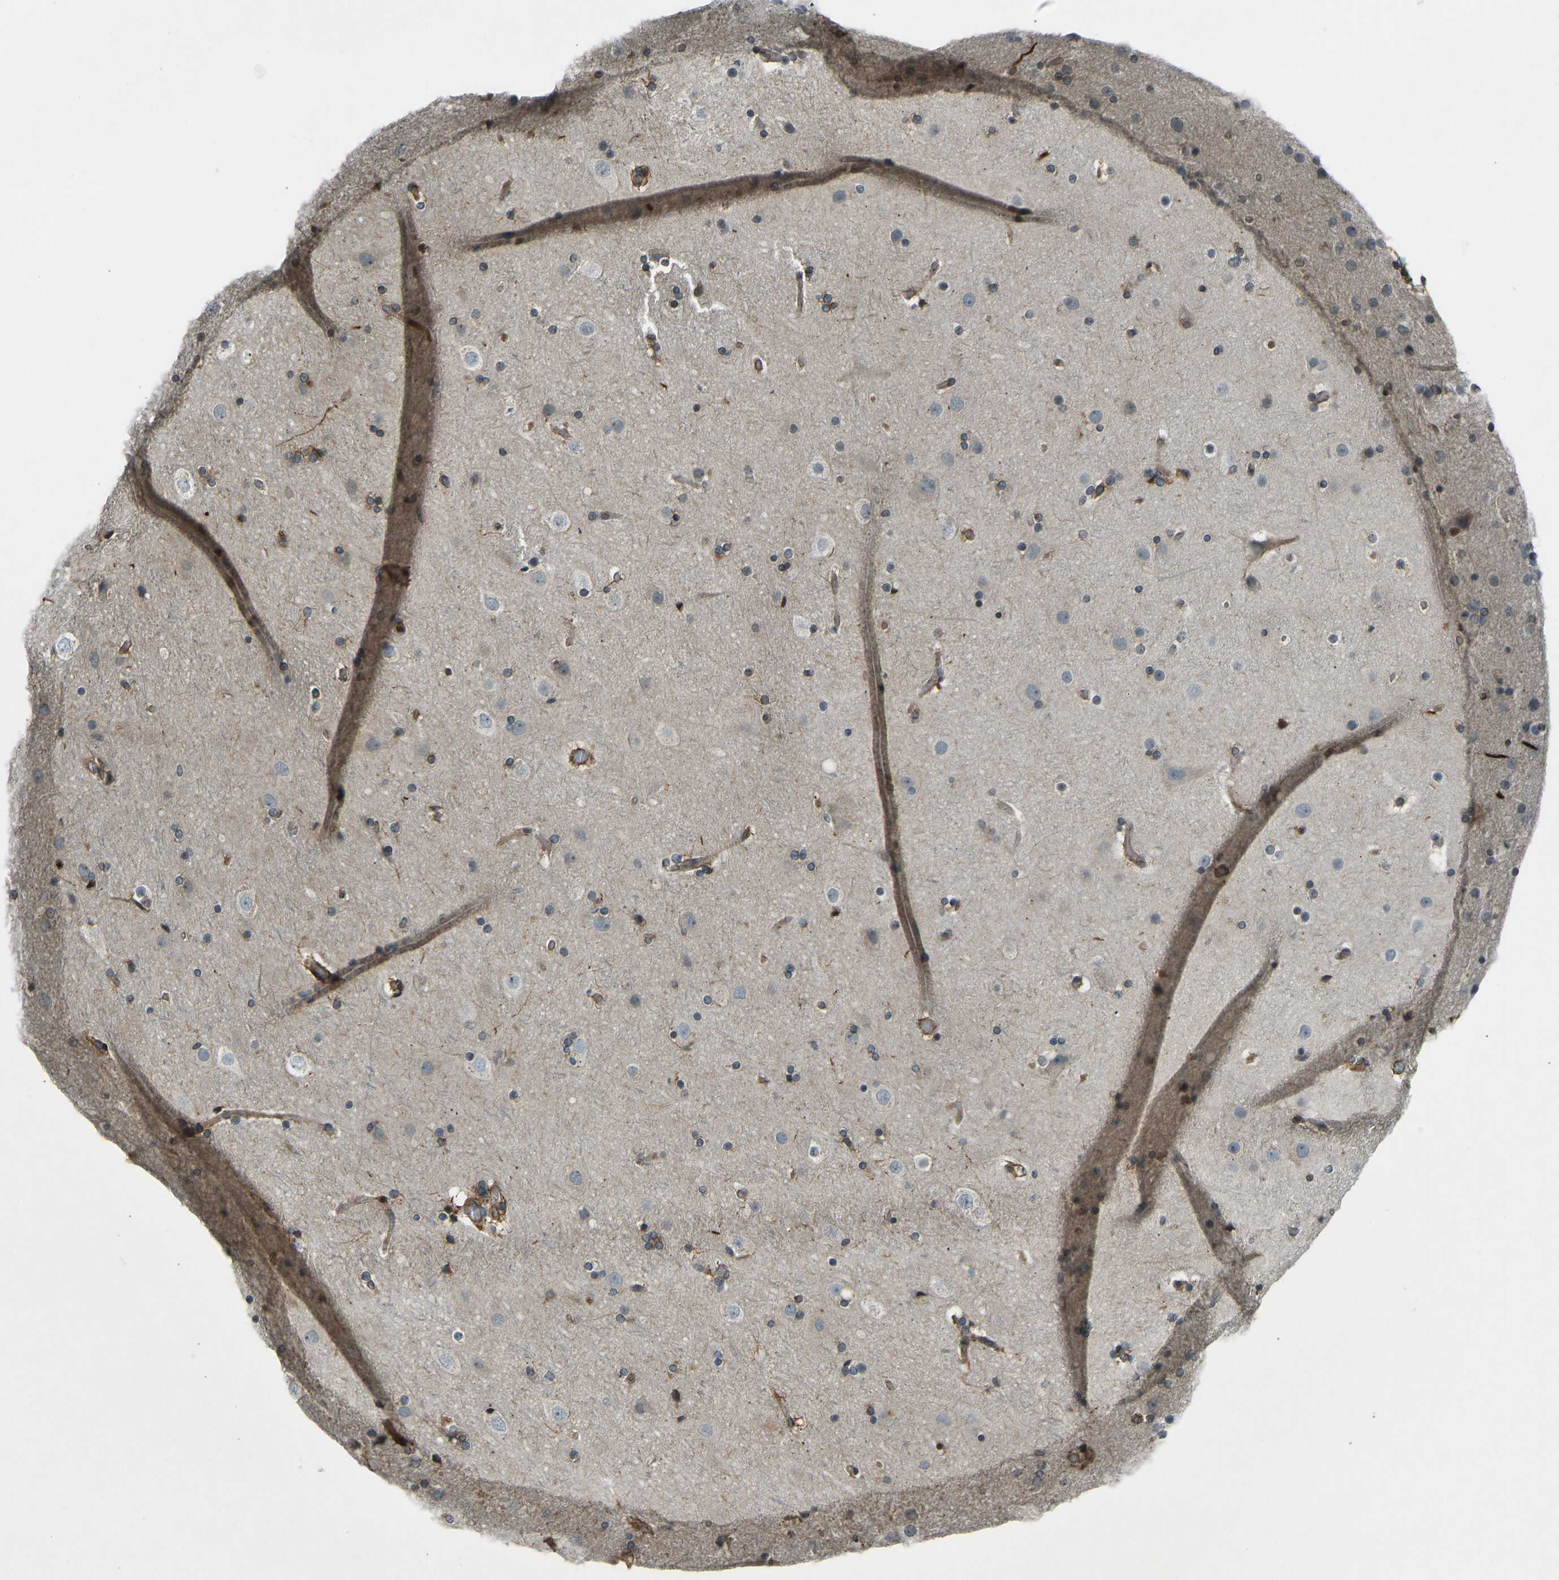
{"staining": {"intensity": "moderate", "quantity": ">75%", "location": "nuclear"}, "tissue": "cerebral cortex", "cell_type": "Endothelial cells", "image_type": "normal", "snomed": [{"axis": "morphology", "description": "Normal tissue, NOS"}, {"axis": "topography", "description": "Cerebral cortex"}], "caption": "The photomicrograph demonstrates staining of unremarkable cerebral cortex, revealing moderate nuclear protein positivity (brown color) within endothelial cells.", "gene": "SVOPL", "patient": {"sex": "male", "age": 57}}